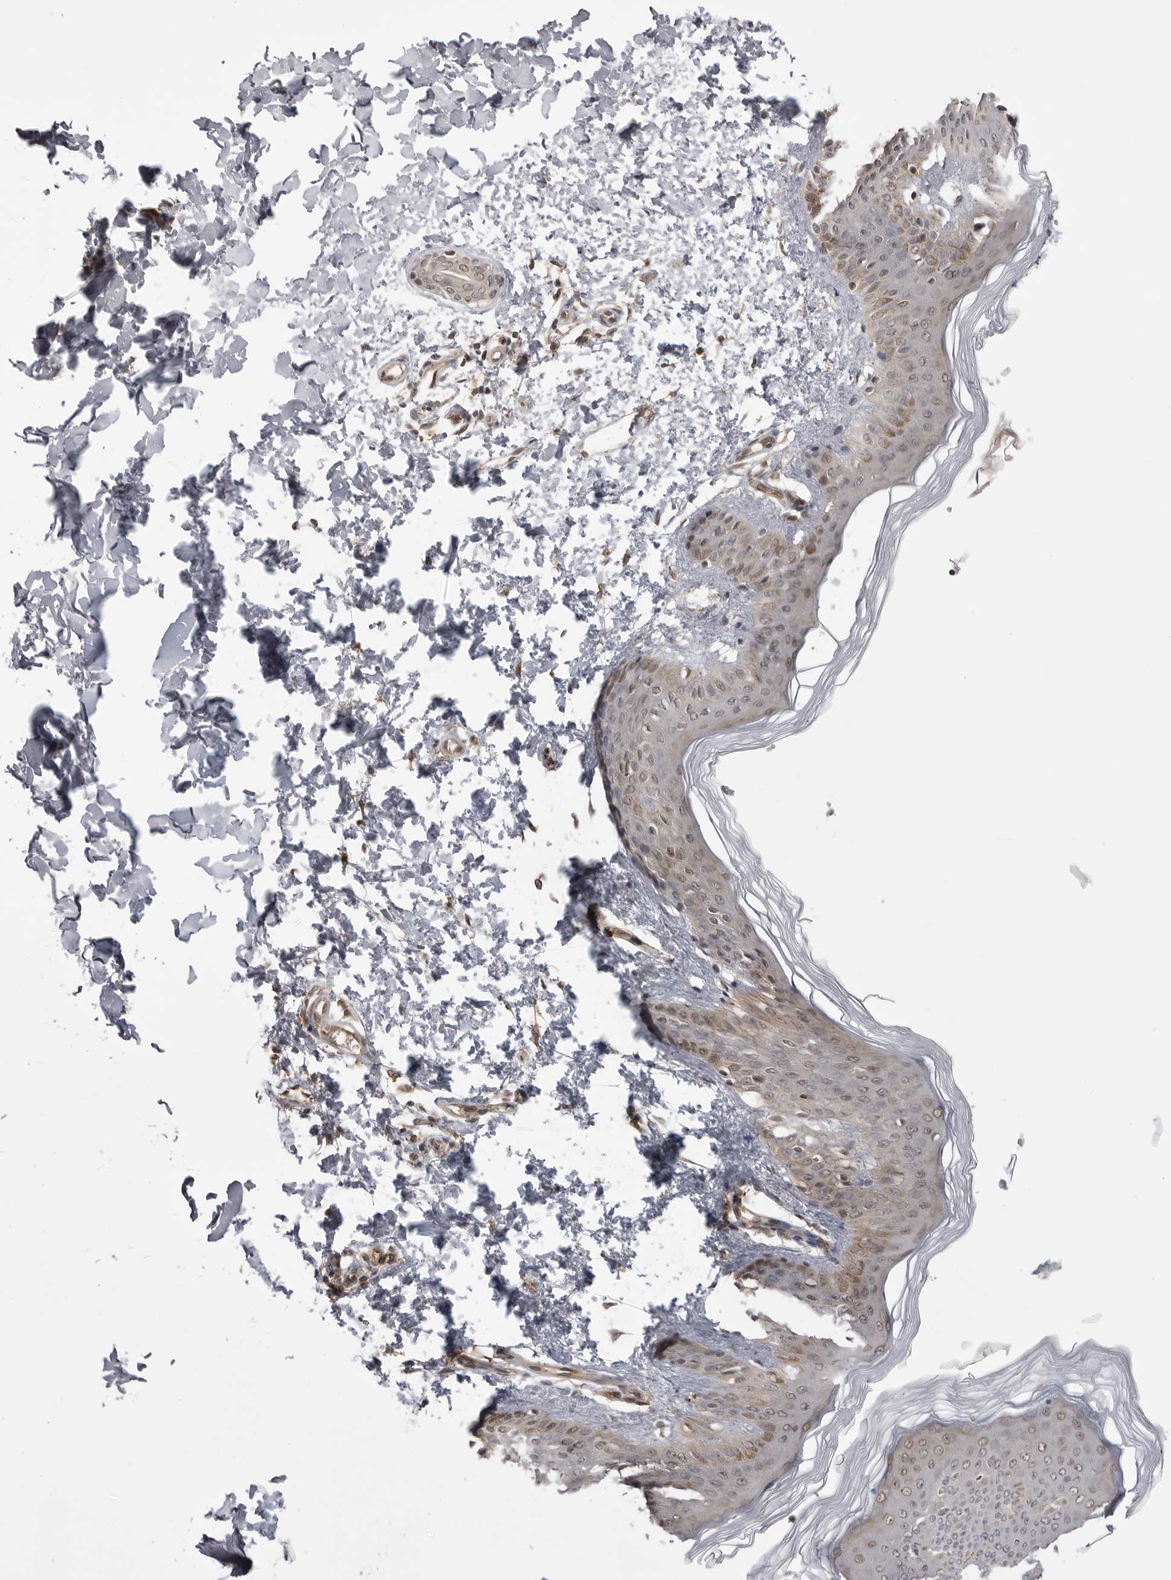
{"staining": {"intensity": "moderate", "quantity": ">75%", "location": "cytoplasmic/membranous"}, "tissue": "skin", "cell_type": "Fibroblasts", "image_type": "normal", "snomed": [{"axis": "morphology", "description": "Normal tissue, NOS"}, {"axis": "morphology", "description": "Neoplasm, benign, NOS"}, {"axis": "topography", "description": "Skin"}, {"axis": "topography", "description": "Soft tissue"}], "caption": "Fibroblasts exhibit medium levels of moderate cytoplasmic/membranous positivity in about >75% of cells in unremarkable skin. The staining is performed using DAB brown chromogen to label protein expression. The nuclei are counter-stained blue using hematoxylin.", "gene": "SORBS1", "patient": {"sex": "male", "age": 26}}